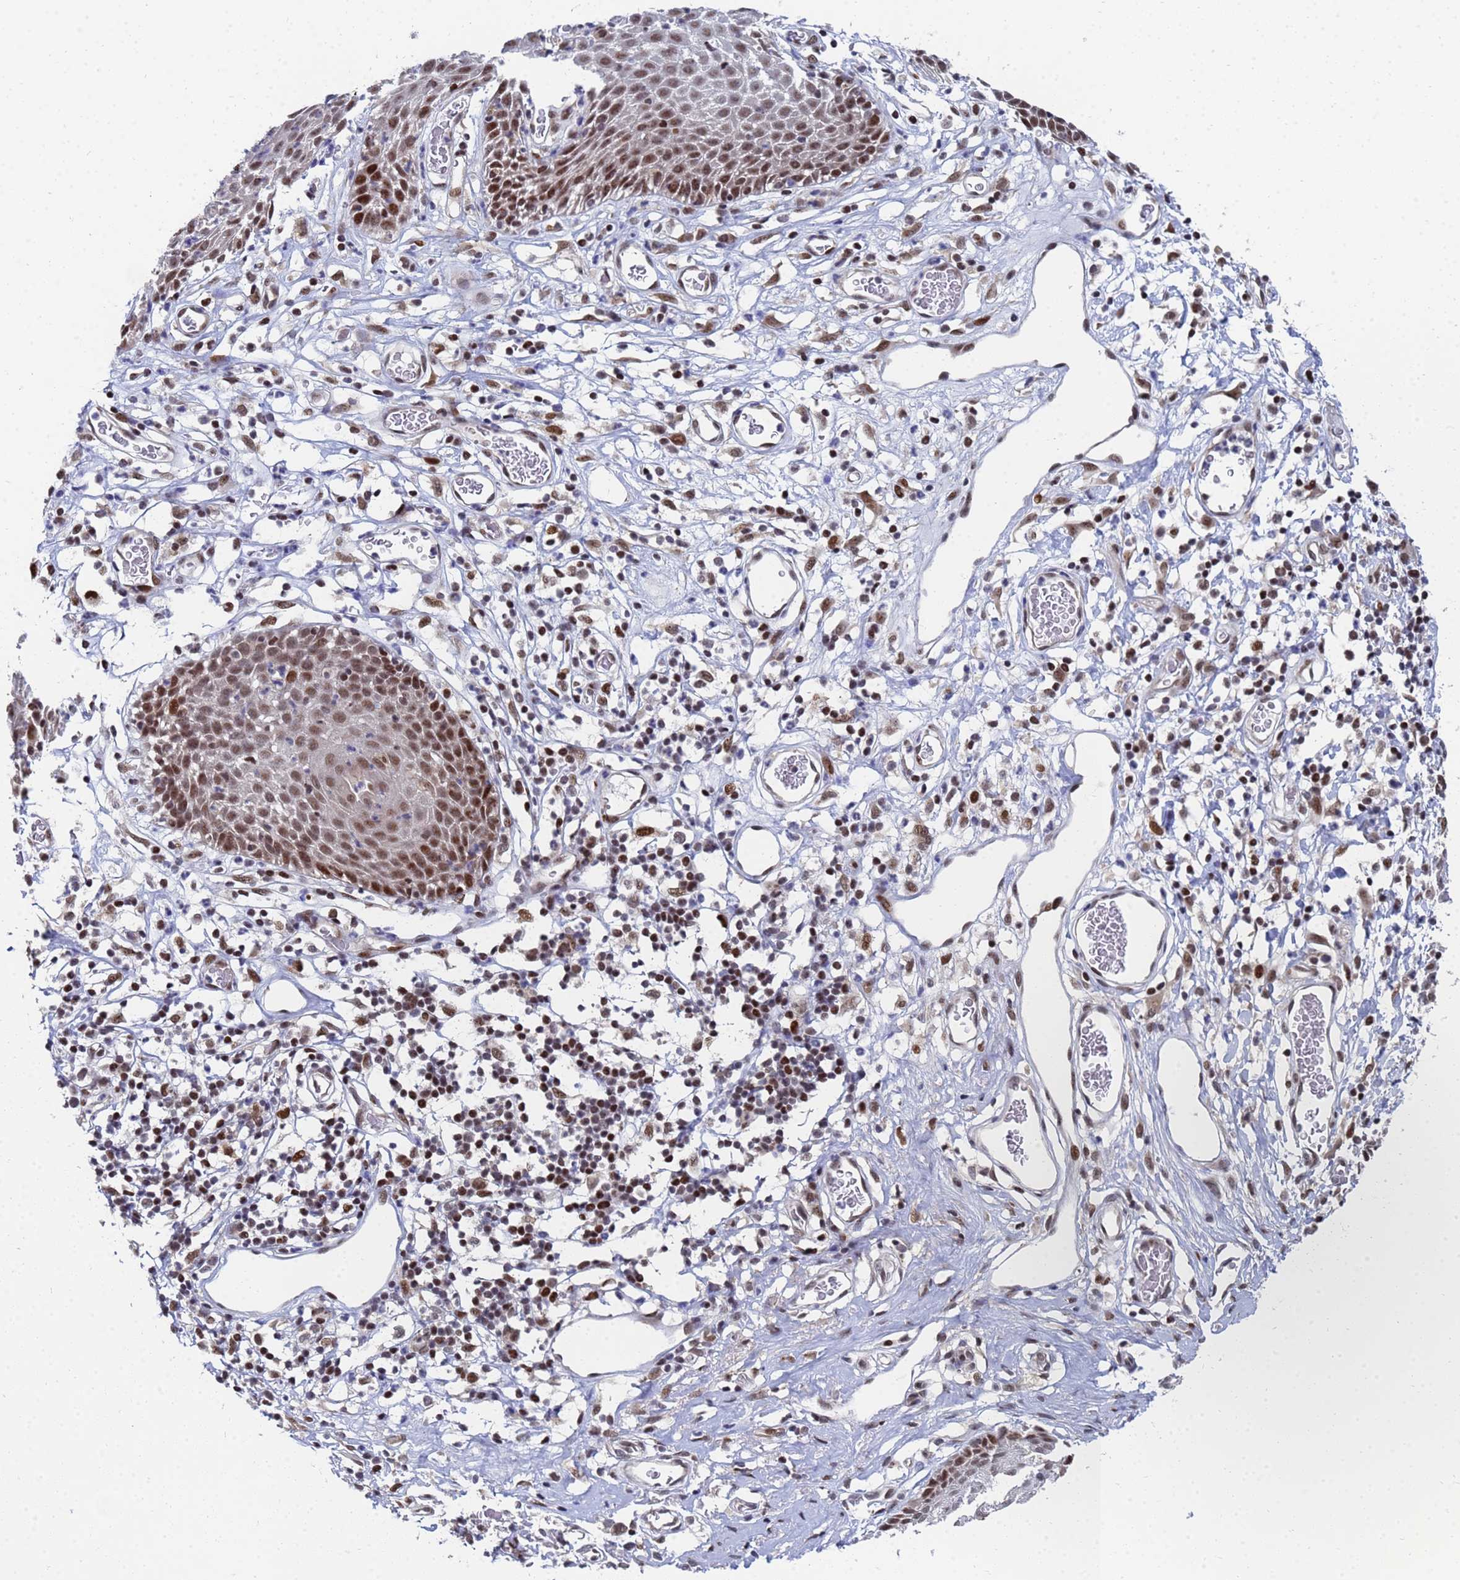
{"staining": {"intensity": "strong", "quantity": ">75%", "location": "nuclear"}, "tissue": "skin", "cell_type": "Epidermal cells", "image_type": "normal", "snomed": [{"axis": "morphology", "description": "Normal tissue, NOS"}, {"axis": "topography", "description": "Vulva"}], "caption": "Normal skin displays strong nuclear expression in about >75% of epidermal cells, visualized by immunohistochemistry. (Brightfield microscopy of DAB IHC at high magnification).", "gene": "AP5Z1", "patient": {"sex": "female", "age": 68}}